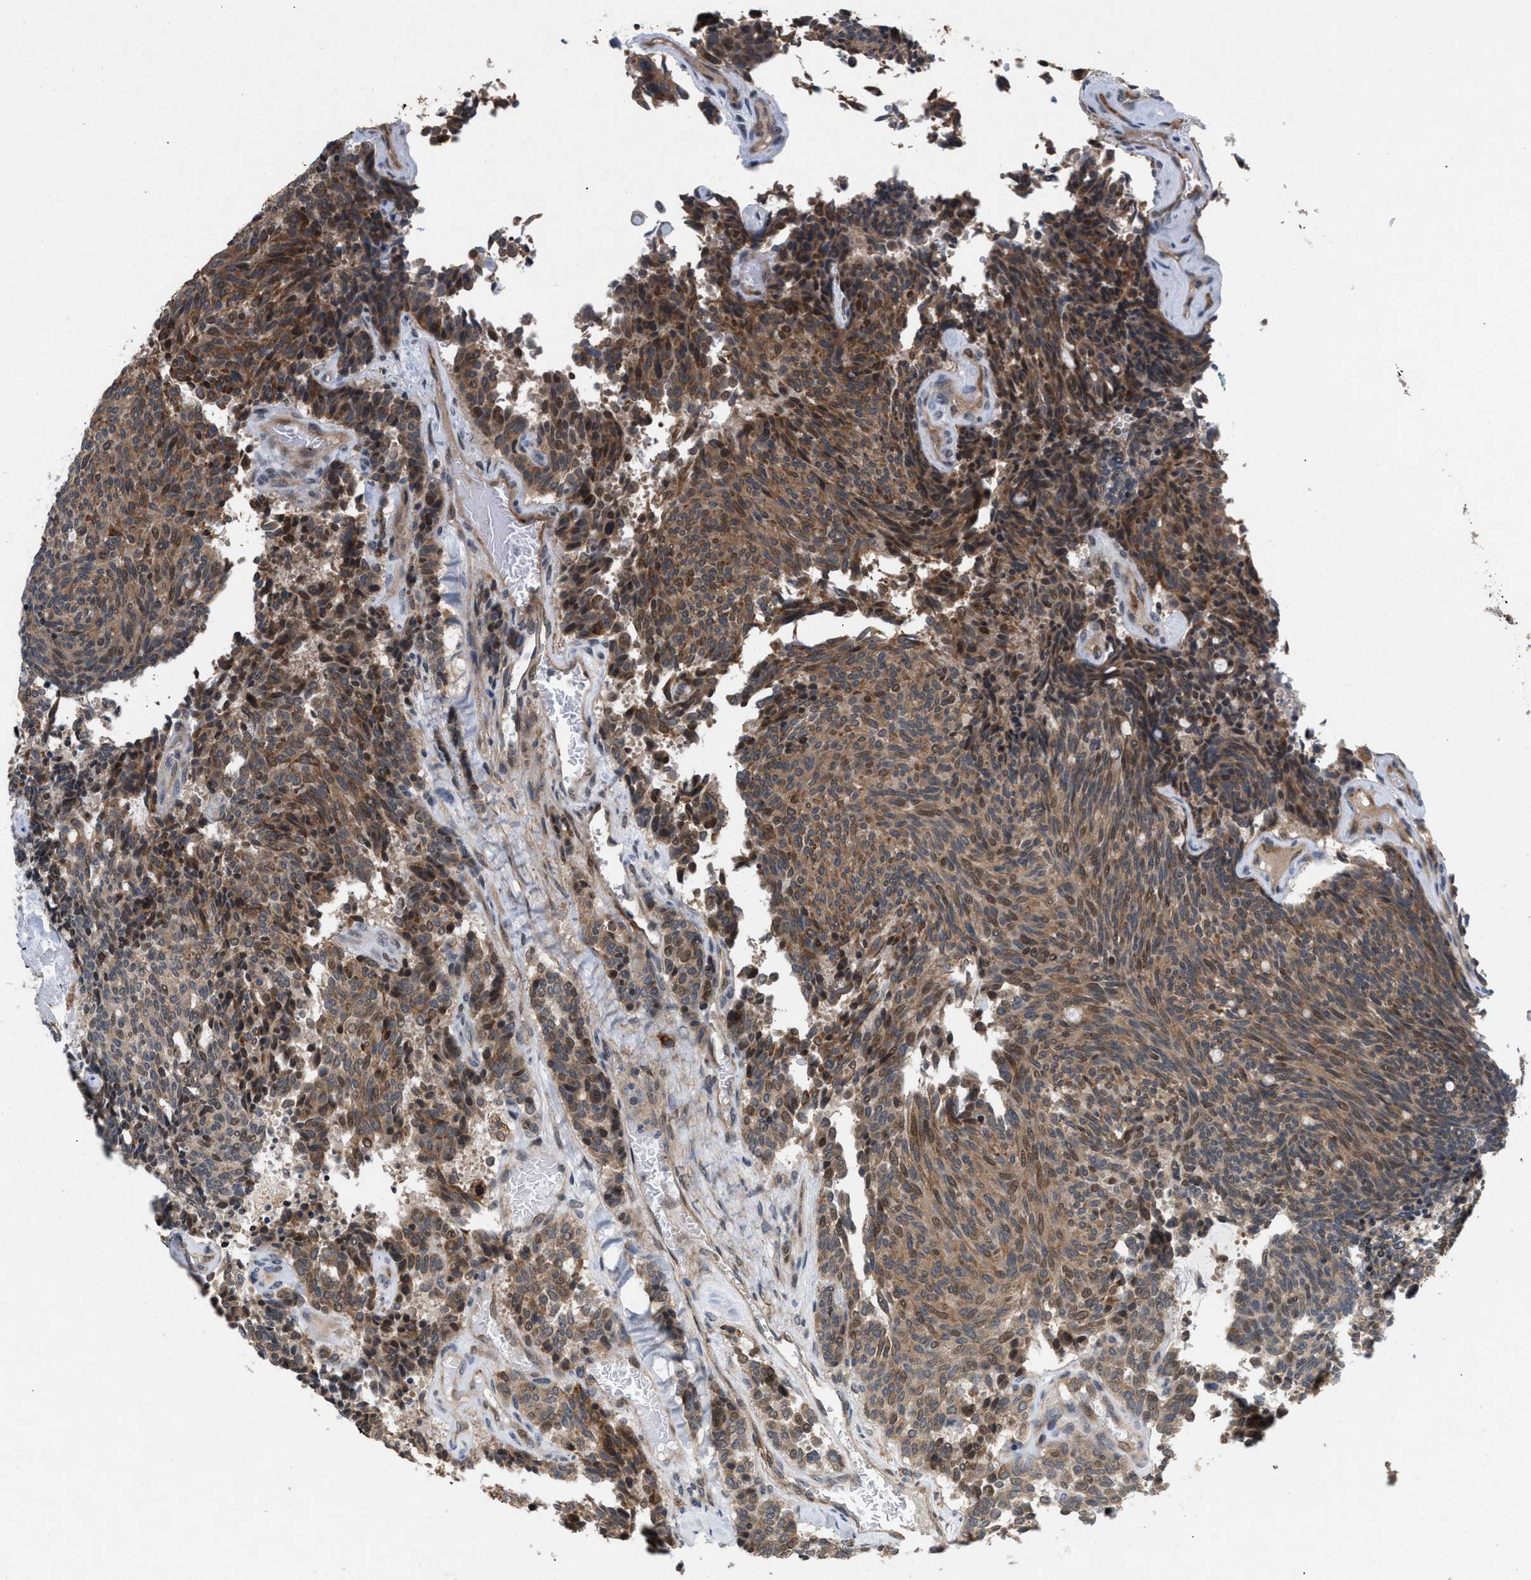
{"staining": {"intensity": "moderate", "quantity": ">75%", "location": "cytoplasmic/membranous"}, "tissue": "carcinoid", "cell_type": "Tumor cells", "image_type": "cancer", "snomed": [{"axis": "morphology", "description": "Carcinoid, malignant, NOS"}, {"axis": "topography", "description": "Pancreas"}], "caption": "A brown stain highlights moderate cytoplasmic/membranous staining of a protein in malignant carcinoid tumor cells.", "gene": "MFSD6", "patient": {"sex": "female", "age": 54}}